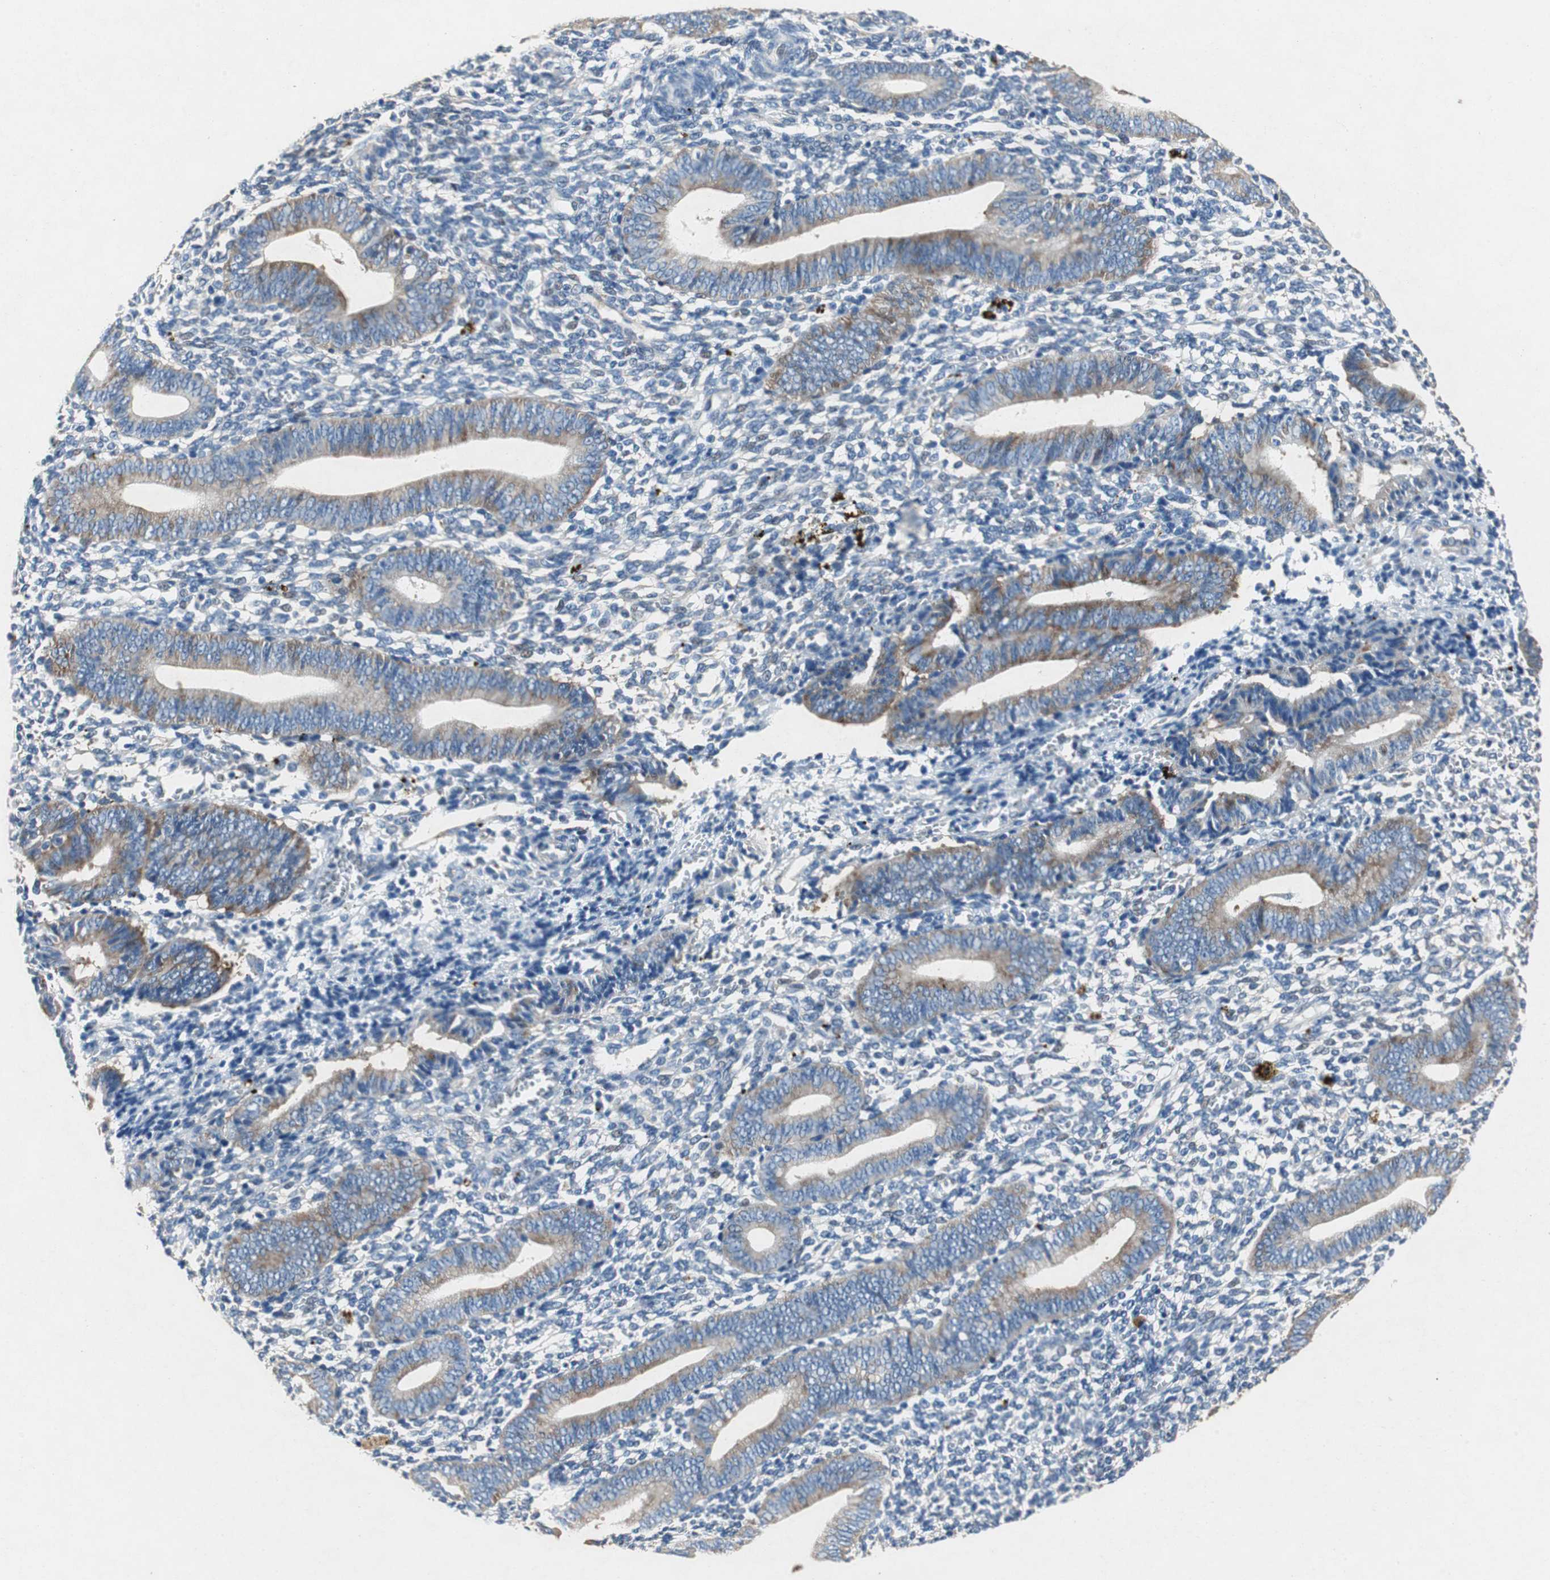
{"staining": {"intensity": "moderate", "quantity": ">75%", "location": "cytoplasmic/membranous"}, "tissue": "endometrium", "cell_type": "Cells in endometrial stroma", "image_type": "normal", "snomed": [{"axis": "morphology", "description": "Normal tissue, NOS"}, {"axis": "topography", "description": "Uterus"}, {"axis": "topography", "description": "Endometrium"}], "caption": "An immunohistochemistry (IHC) micrograph of normal tissue is shown. Protein staining in brown highlights moderate cytoplasmic/membranous positivity in endometrium within cells in endometrial stroma.", "gene": "RPL35", "patient": {"sex": "female", "age": 33}}